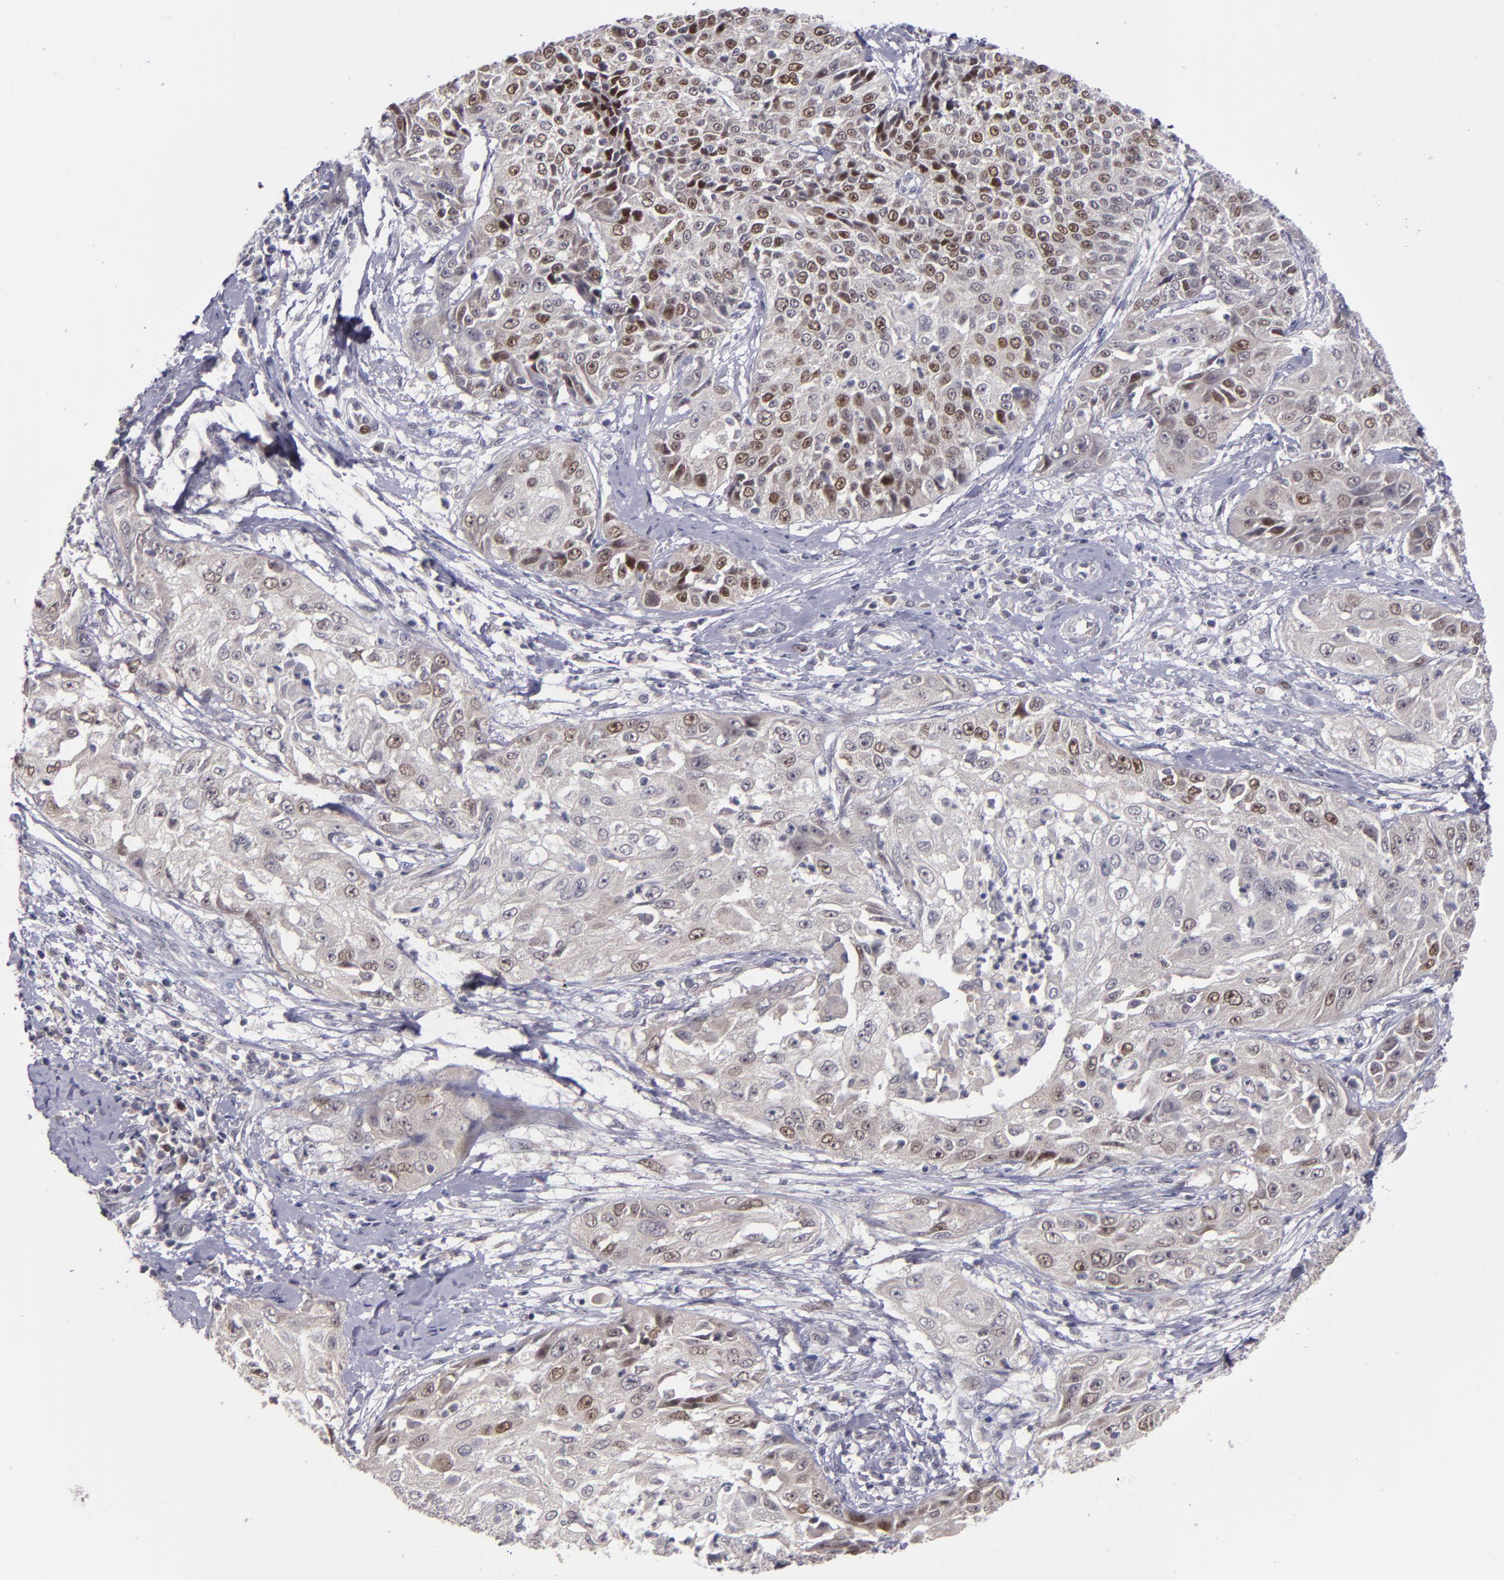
{"staining": {"intensity": "moderate", "quantity": "25%-75%", "location": "nuclear"}, "tissue": "cervical cancer", "cell_type": "Tumor cells", "image_type": "cancer", "snomed": [{"axis": "morphology", "description": "Squamous cell carcinoma, NOS"}, {"axis": "topography", "description": "Cervix"}], "caption": "DAB (3,3'-diaminobenzidine) immunohistochemical staining of human cervical cancer (squamous cell carcinoma) exhibits moderate nuclear protein staining in about 25%-75% of tumor cells. The protein of interest is stained brown, and the nuclei are stained in blue (DAB IHC with brightfield microscopy, high magnification).", "gene": "CDC7", "patient": {"sex": "female", "age": 64}}